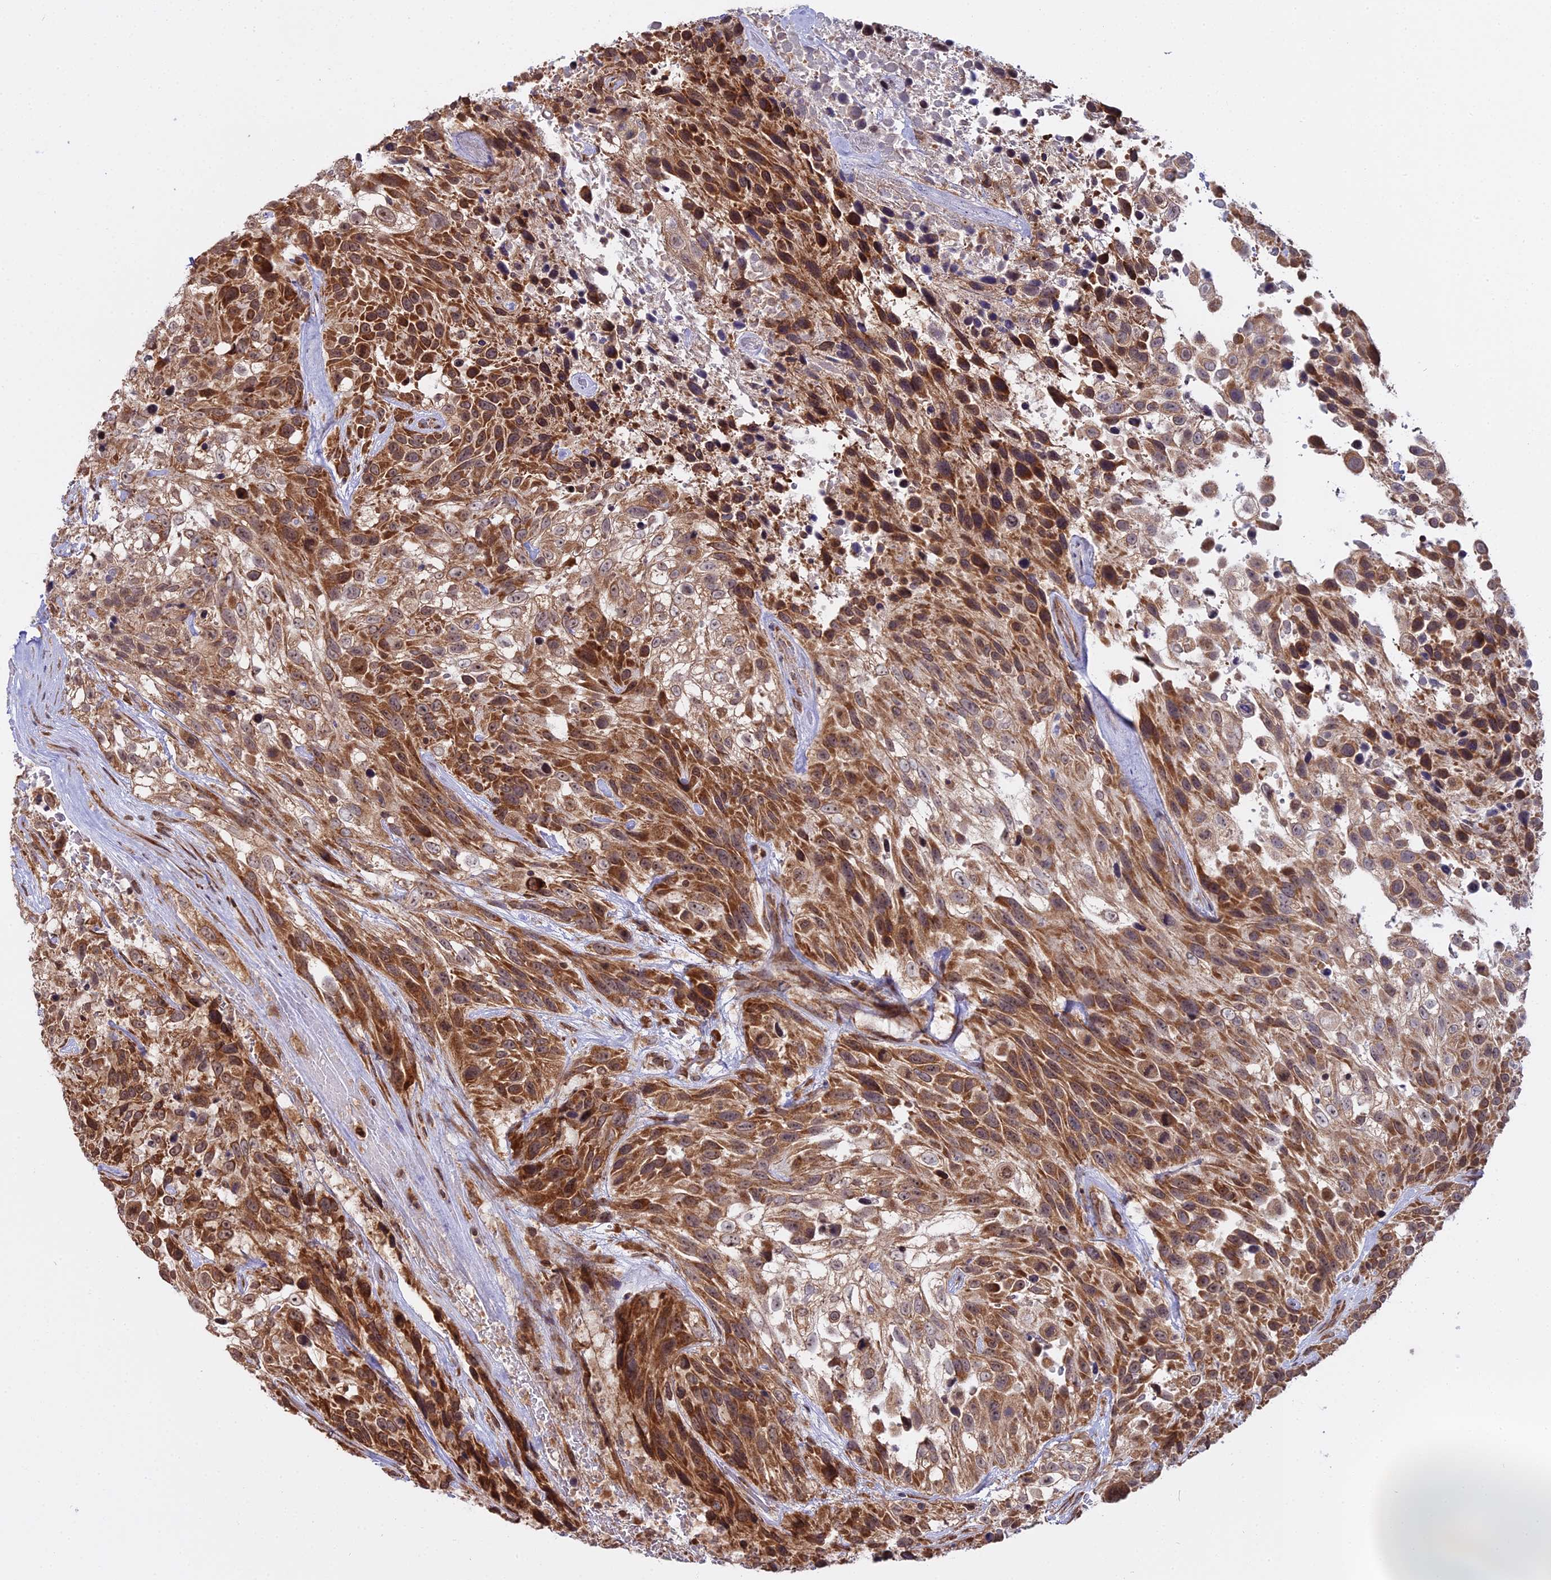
{"staining": {"intensity": "strong", "quantity": ">75%", "location": "cytoplasmic/membranous,nuclear"}, "tissue": "urothelial cancer", "cell_type": "Tumor cells", "image_type": "cancer", "snomed": [{"axis": "morphology", "description": "Urothelial carcinoma, High grade"}, {"axis": "topography", "description": "Urinary bladder"}], "caption": "Brown immunohistochemical staining in high-grade urothelial carcinoma demonstrates strong cytoplasmic/membranous and nuclear expression in about >75% of tumor cells.", "gene": "RPL26", "patient": {"sex": "female", "age": 70}}